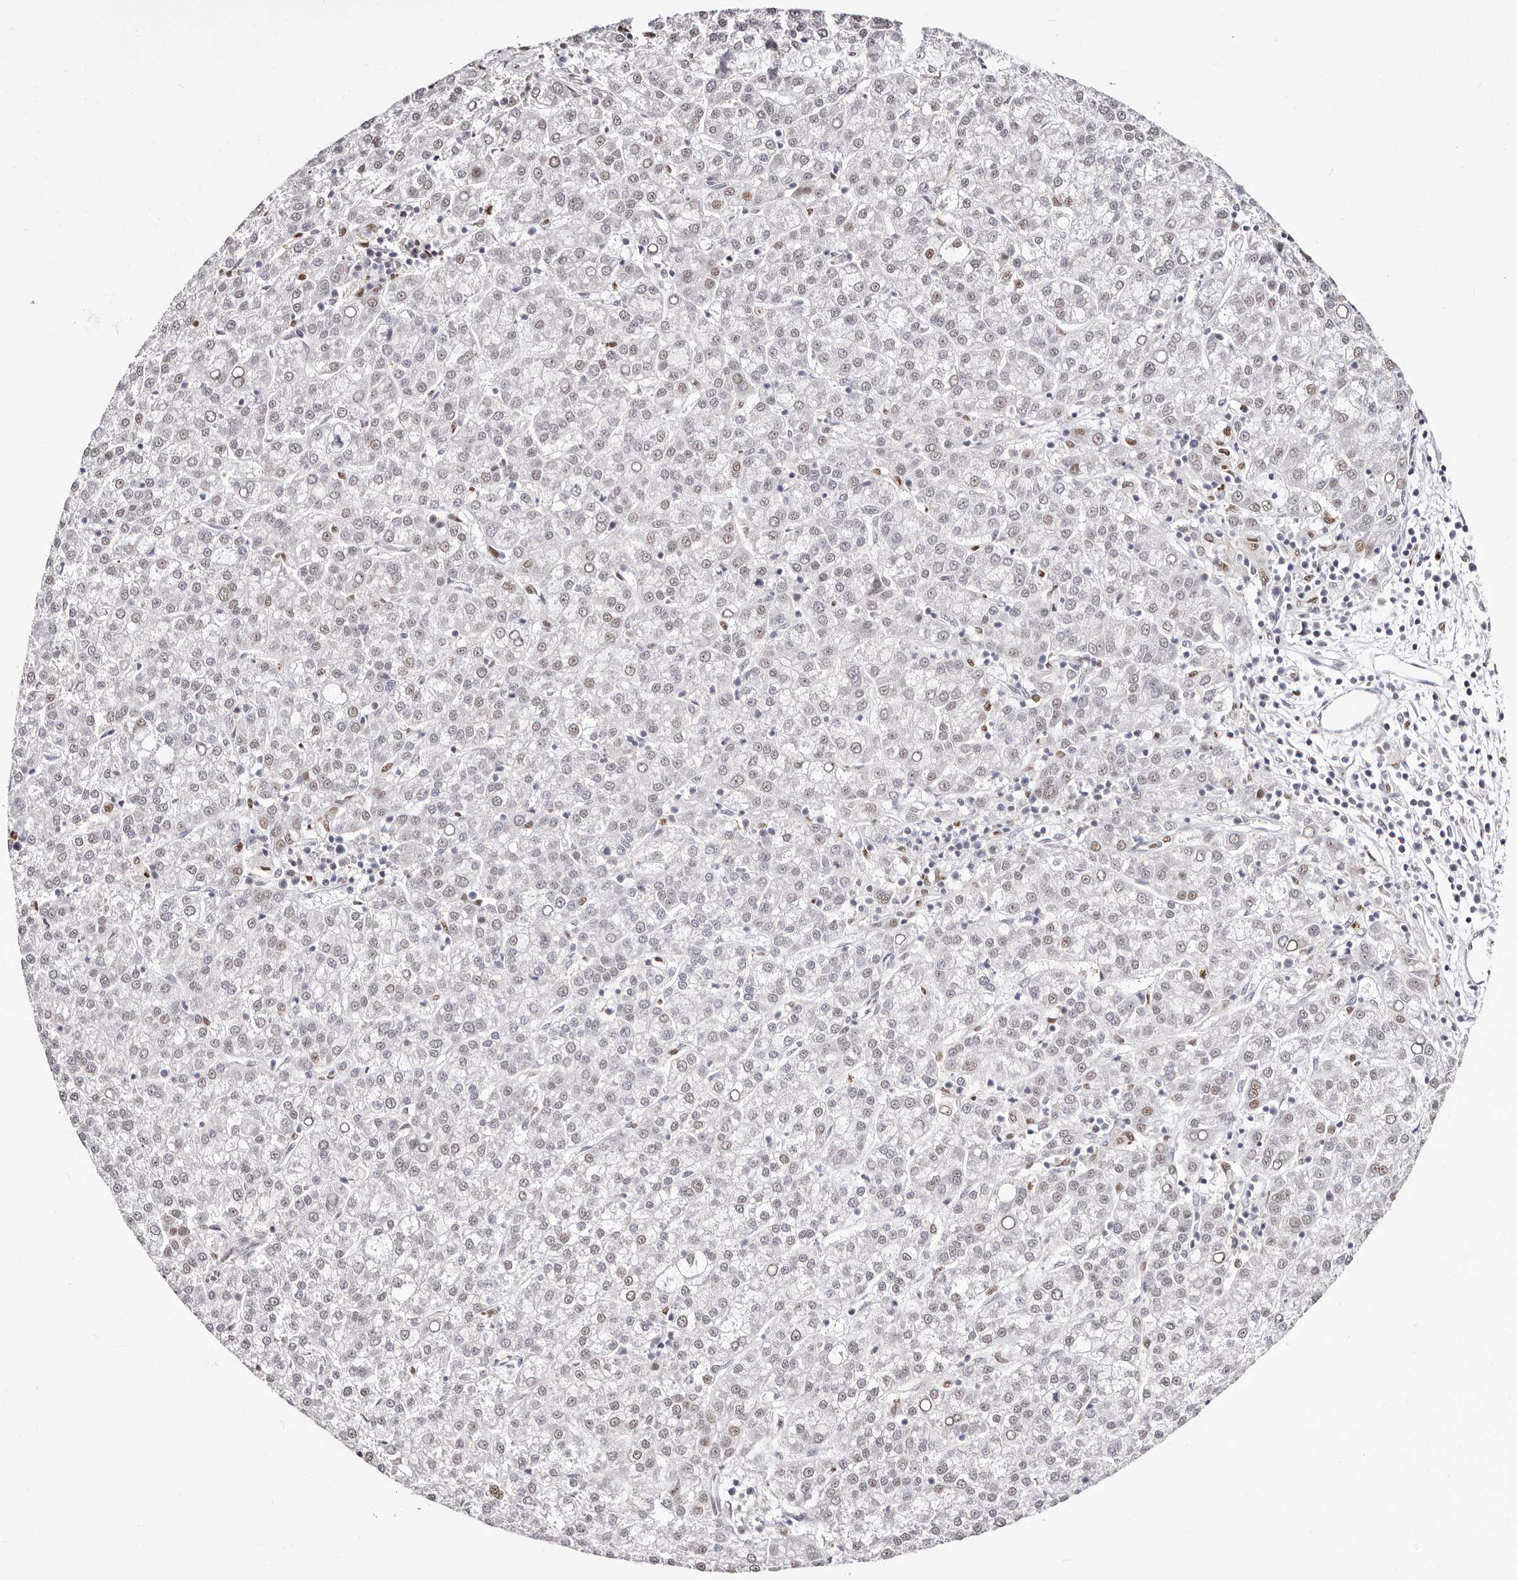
{"staining": {"intensity": "weak", "quantity": ">75%", "location": "nuclear"}, "tissue": "liver cancer", "cell_type": "Tumor cells", "image_type": "cancer", "snomed": [{"axis": "morphology", "description": "Carcinoma, Hepatocellular, NOS"}, {"axis": "topography", "description": "Liver"}], "caption": "A micrograph of liver cancer (hepatocellular carcinoma) stained for a protein exhibits weak nuclear brown staining in tumor cells.", "gene": "TKT", "patient": {"sex": "female", "age": 58}}